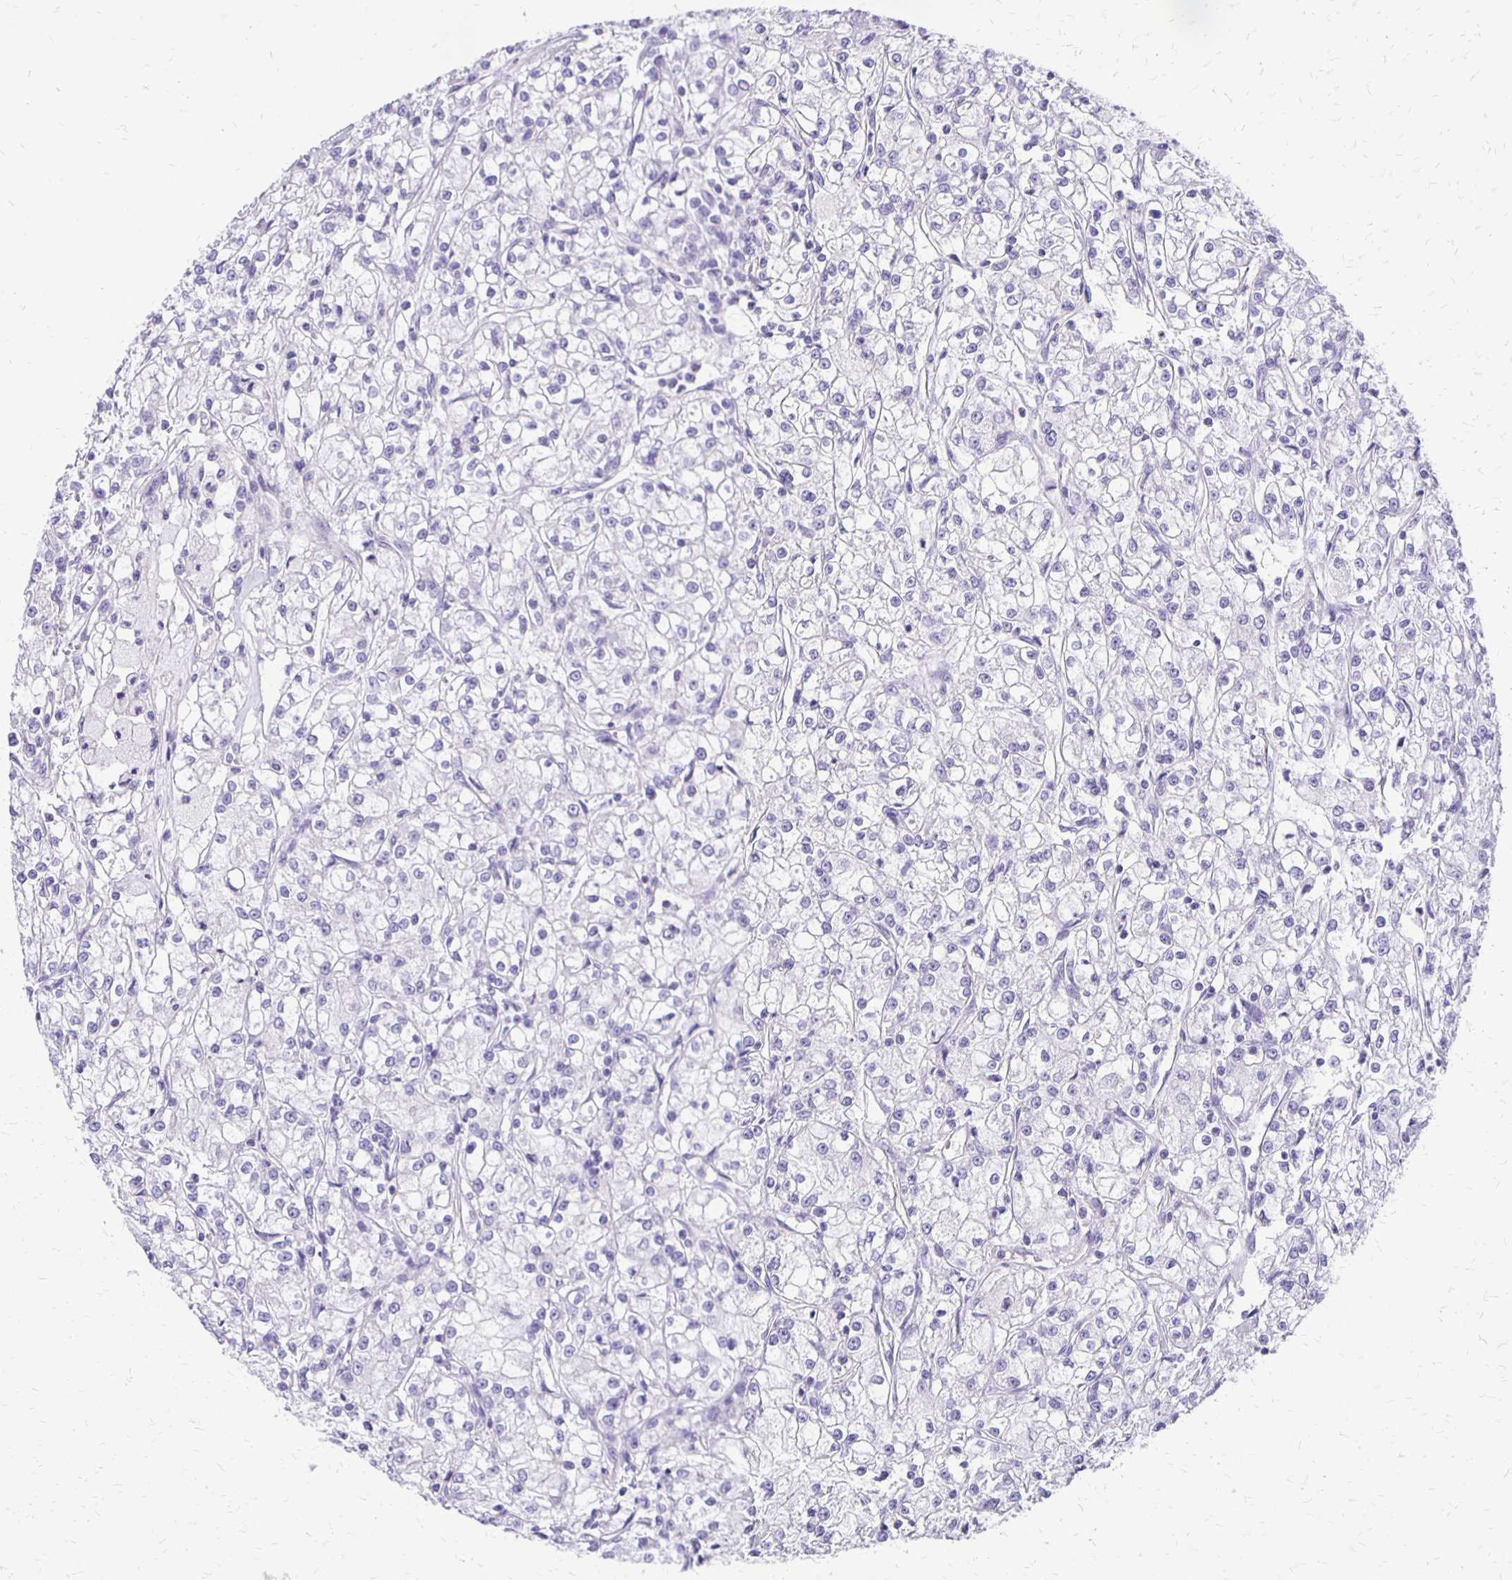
{"staining": {"intensity": "negative", "quantity": "none", "location": "none"}, "tissue": "renal cancer", "cell_type": "Tumor cells", "image_type": "cancer", "snomed": [{"axis": "morphology", "description": "Adenocarcinoma, NOS"}, {"axis": "topography", "description": "Kidney"}], "caption": "High magnification brightfield microscopy of renal adenocarcinoma stained with DAB (3,3'-diaminobenzidine) (brown) and counterstained with hematoxylin (blue): tumor cells show no significant positivity.", "gene": "ANKRD45", "patient": {"sex": "female", "age": 59}}